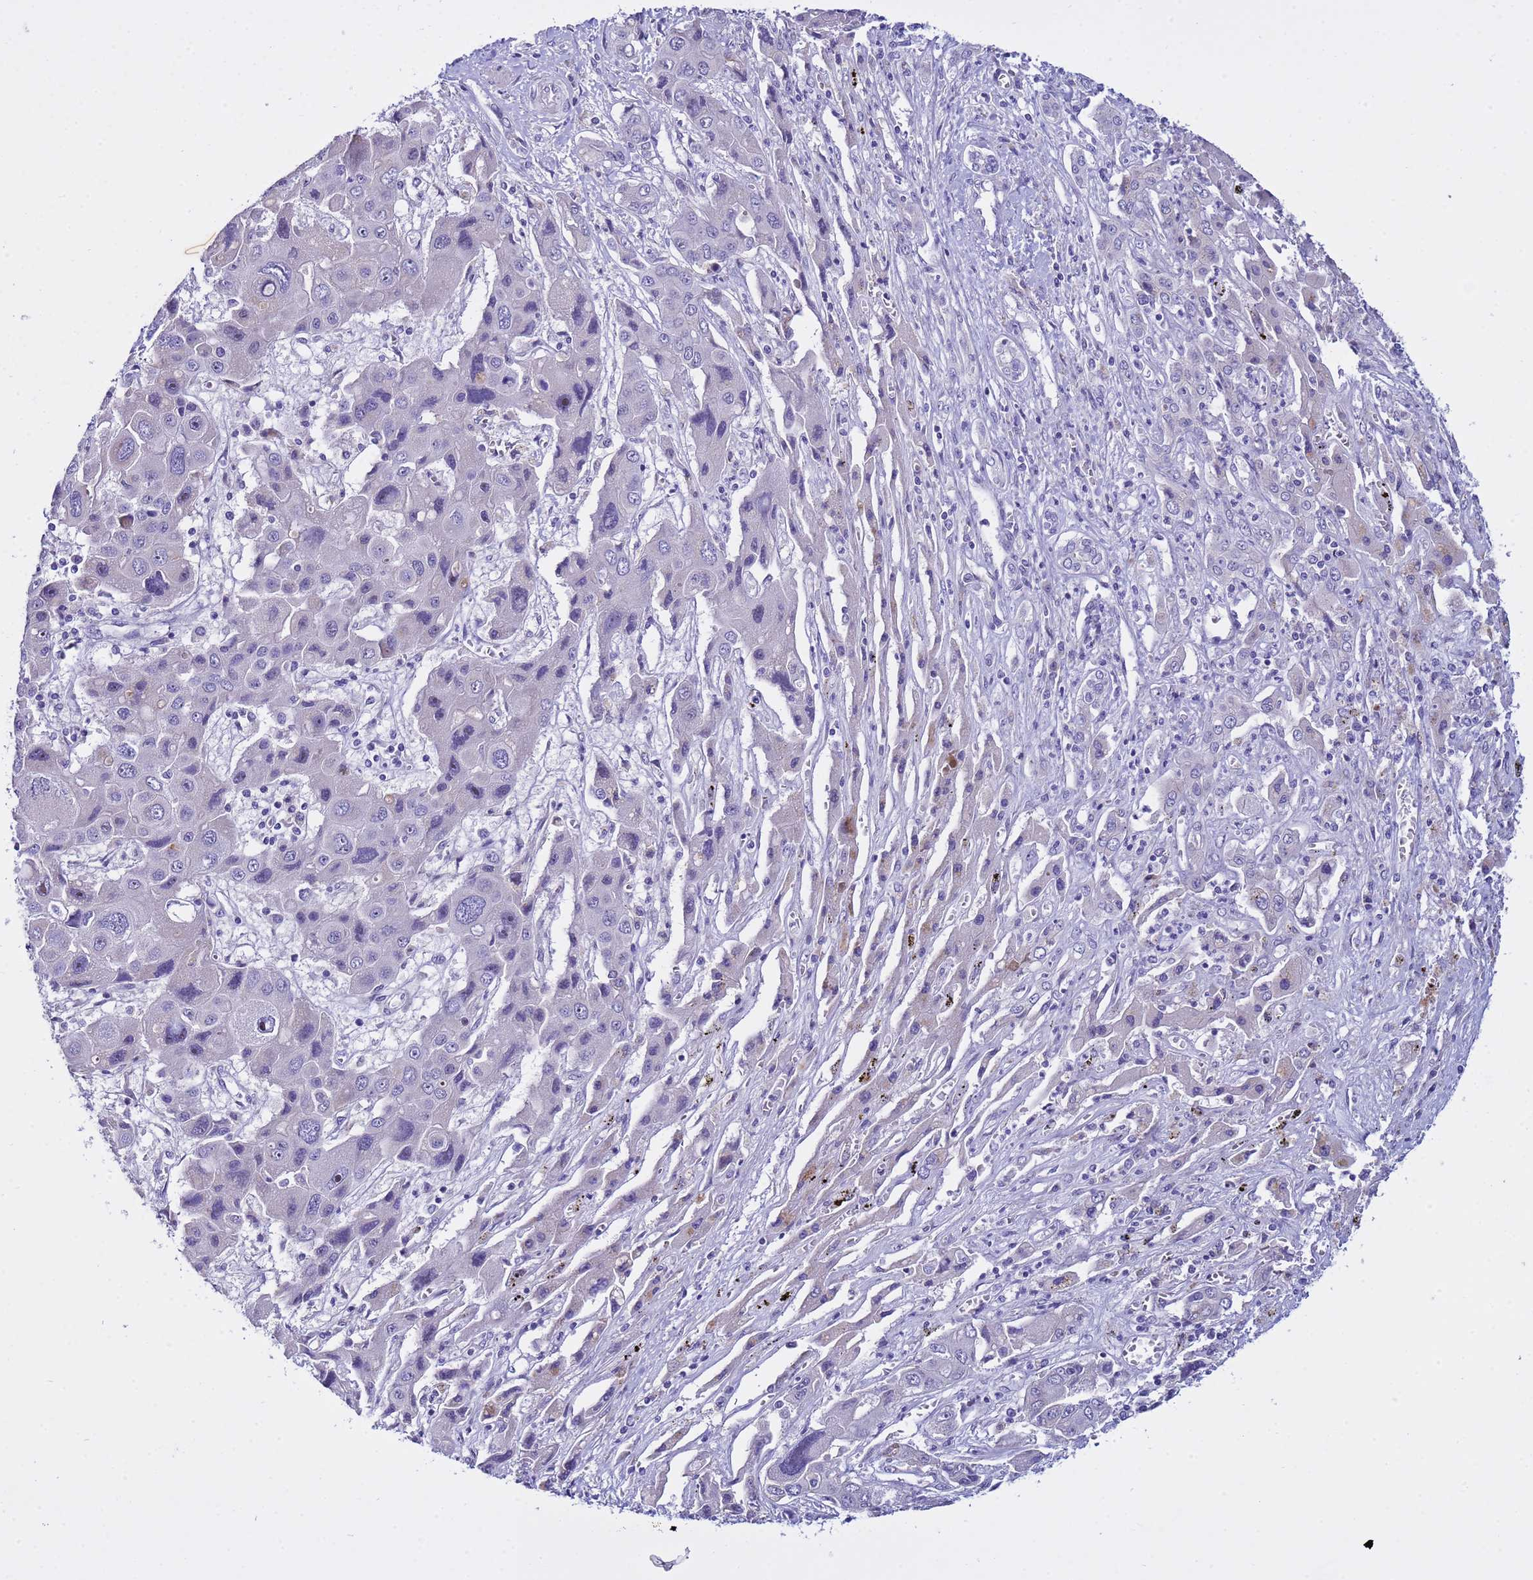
{"staining": {"intensity": "negative", "quantity": "none", "location": "none"}, "tissue": "liver cancer", "cell_type": "Tumor cells", "image_type": "cancer", "snomed": [{"axis": "morphology", "description": "Cholangiocarcinoma"}, {"axis": "topography", "description": "Liver"}], "caption": "This is an IHC histopathology image of human cholangiocarcinoma (liver). There is no positivity in tumor cells.", "gene": "IGSF11", "patient": {"sex": "male", "age": 67}}